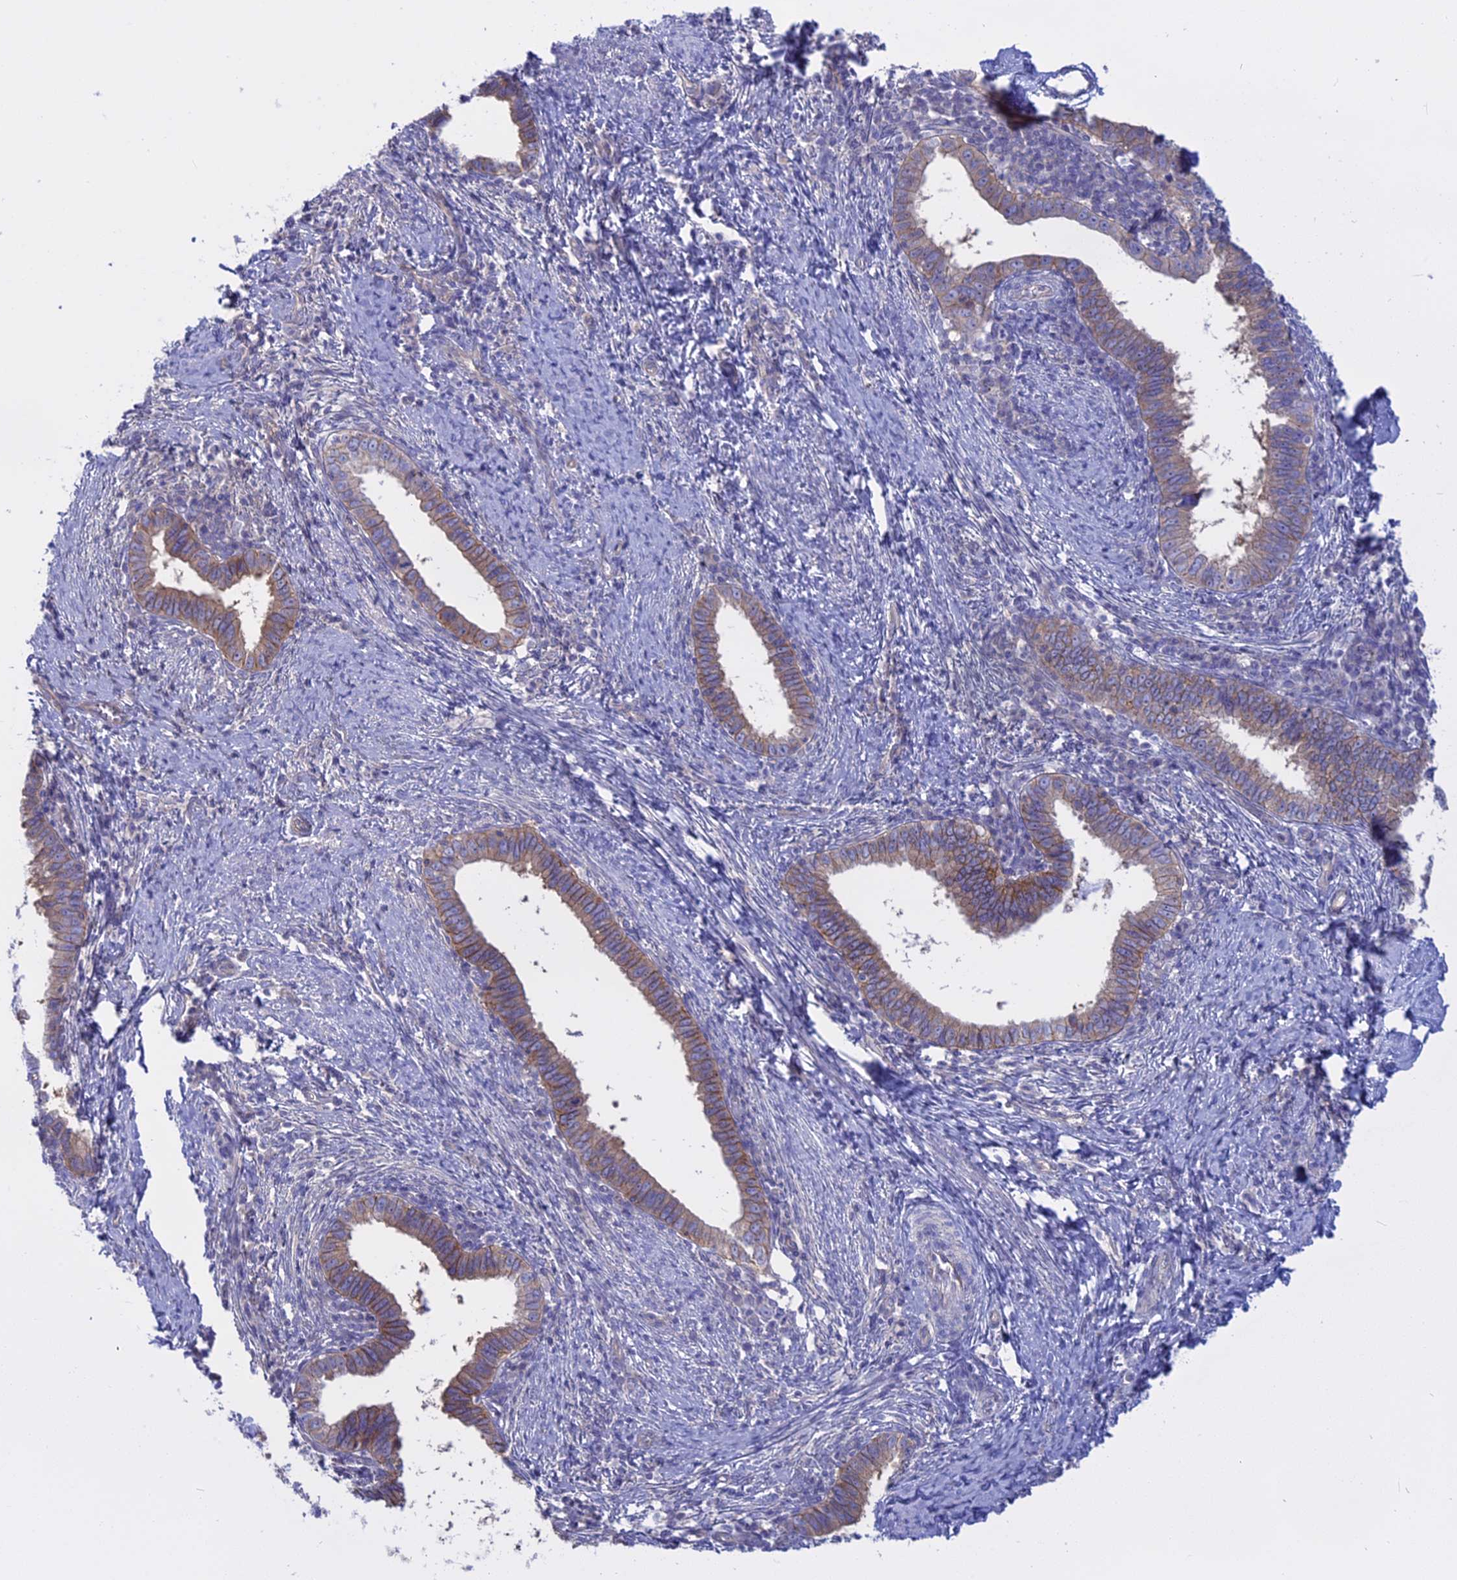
{"staining": {"intensity": "moderate", "quantity": ">75%", "location": "cytoplasmic/membranous"}, "tissue": "cervical cancer", "cell_type": "Tumor cells", "image_type": "cancer", "snomed": [{"axis": "morphology", "description": "Adenocarcinoma, NOS"}, {"axis": "topography", "description": "Cervix"}], "caption": "Cervical adenocarcinoma stained for a protein exhibits moderate cytoplasmic/membranous positivity in tumor cells.", "gene": "AHCYL1", "patient": {"sex": "female", "age": 36}}